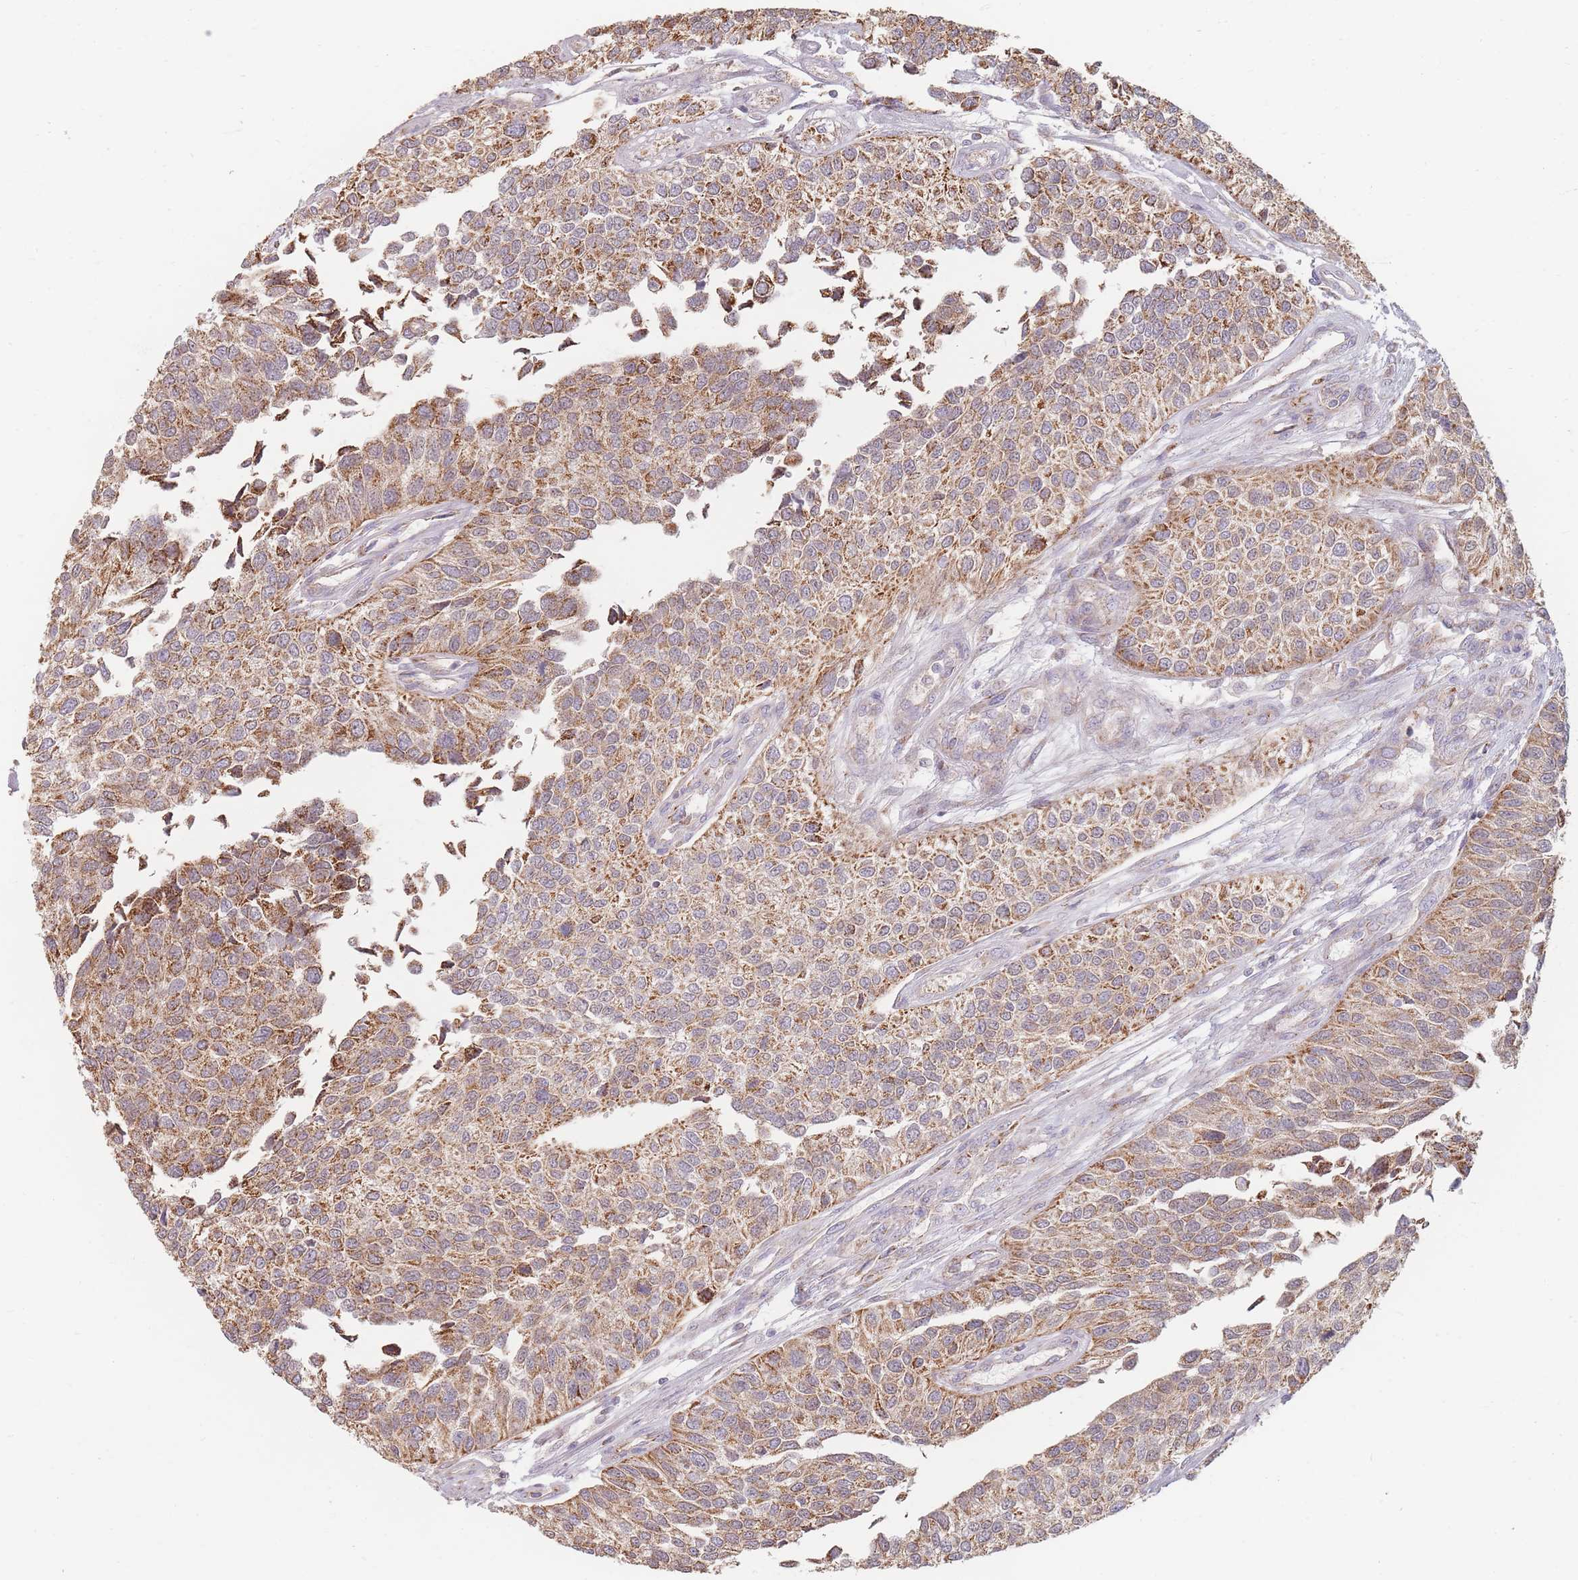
{"staining": {"intensity": "moderate", "quantity": ">75%", "location": "cytoplasmic/membranous"}, "tissue": "urothelial cancer", "cell_type": "Tumor cells", "image_type": "cancer", "snomed": [{"axis": "morphology", "description": "Urothelial carcinoma, NOS"}, {"axis": "topography", "description": "Urinary bladder"}], "caption": "The immunohistochemical stain highlights moderate cytoplasmic/membranous positivity in tumor cells of urothelial cancer tissue.", "gene": "ESRP2", "patient": {"sex": "male", "age": 55}}